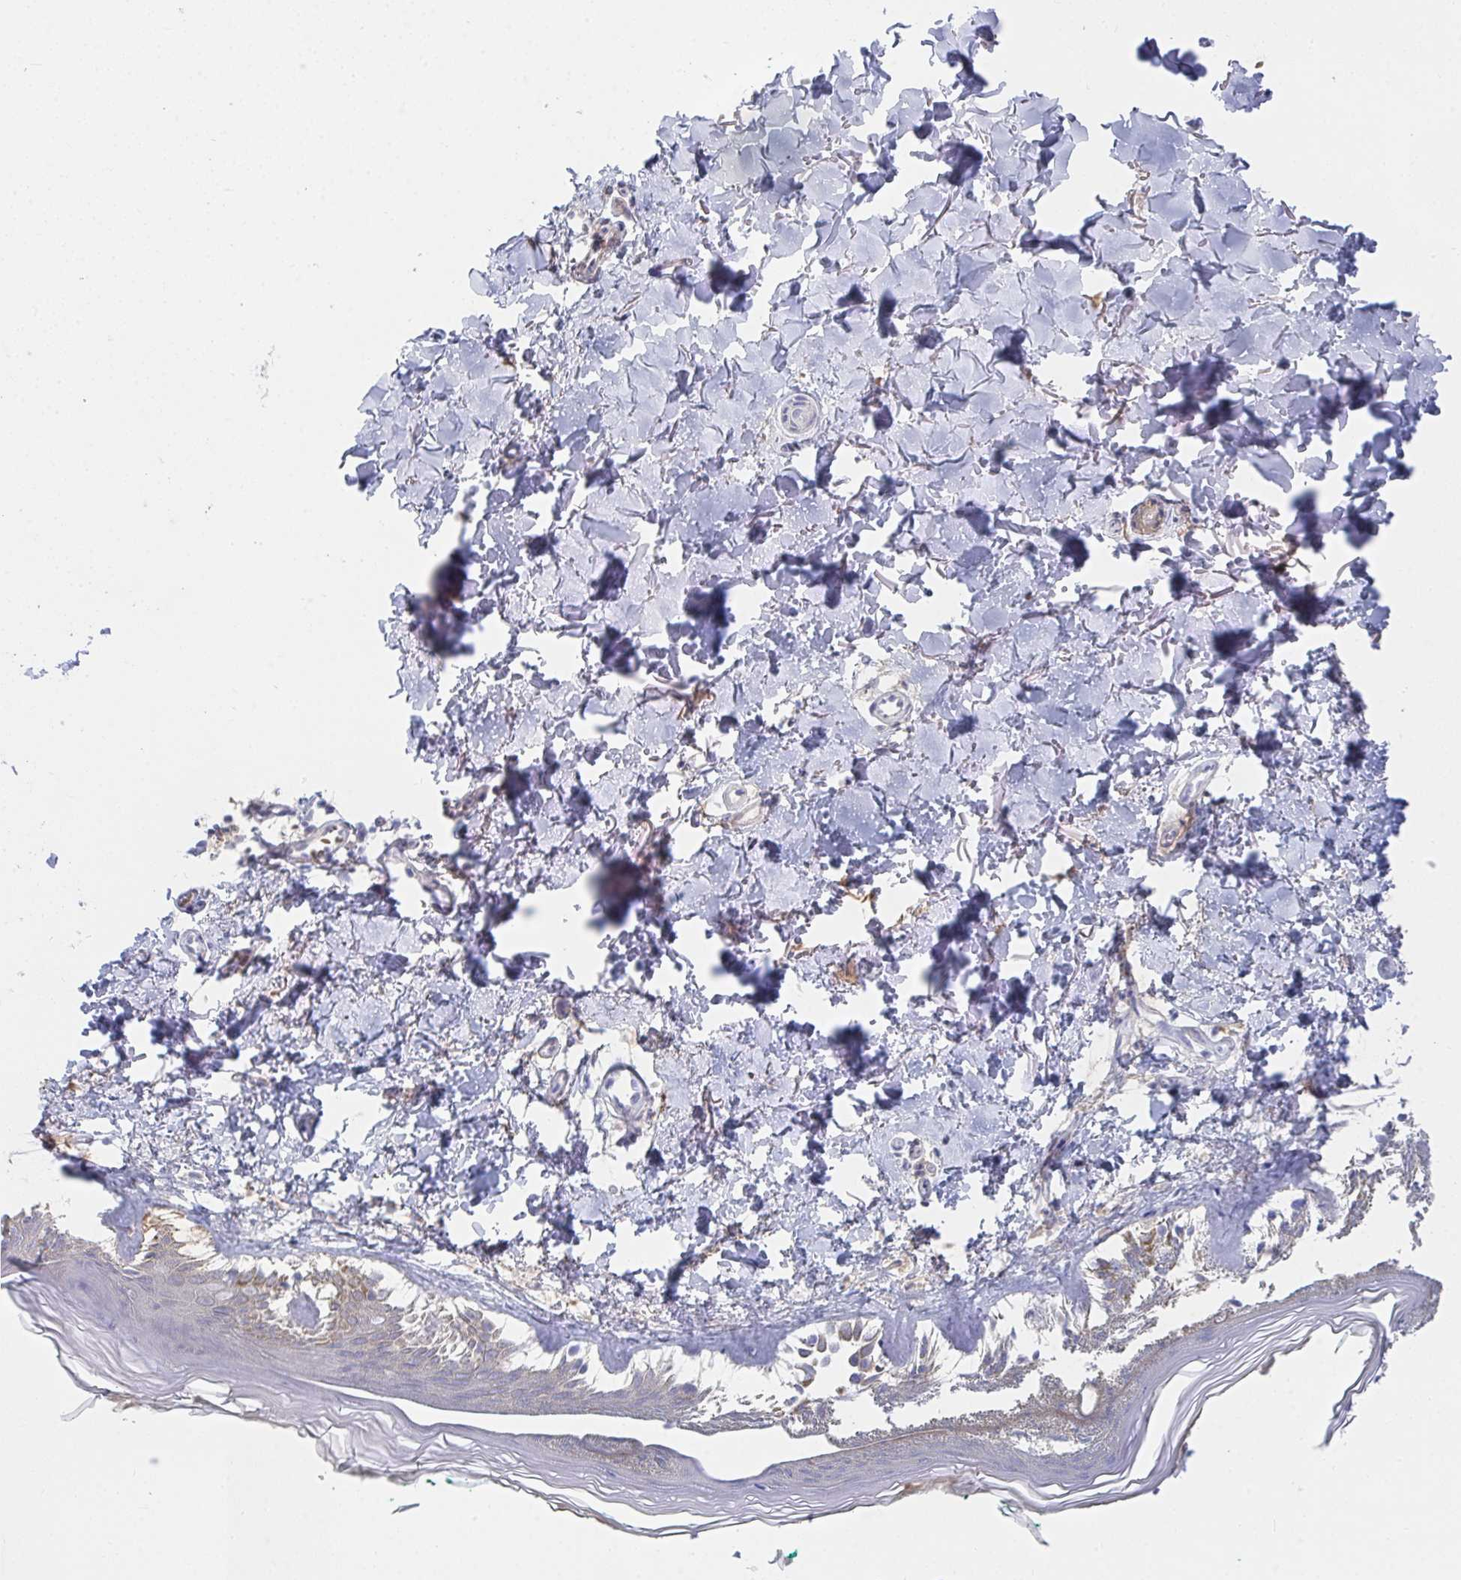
{"staining": {"intensity": "negative", "quantity": "none", "location": "none"}, "tissue": "skin", "cell_type": "Fibroblasts", "image_type": "normal", "snomed": [{"axis": "morphology", "description": "Normal tissue, NOS"}, {"axis": "topography", "description": "Skin"}, {"axis": "topography", "description": "Peripheral nerve tissue"}], "caption": "This is a micrograph of IHC staining of normal skin, which shows no expression in fibroblasts.", "gene": "TNFAIP6", "patient": {"sex": "female", "age": 45}}